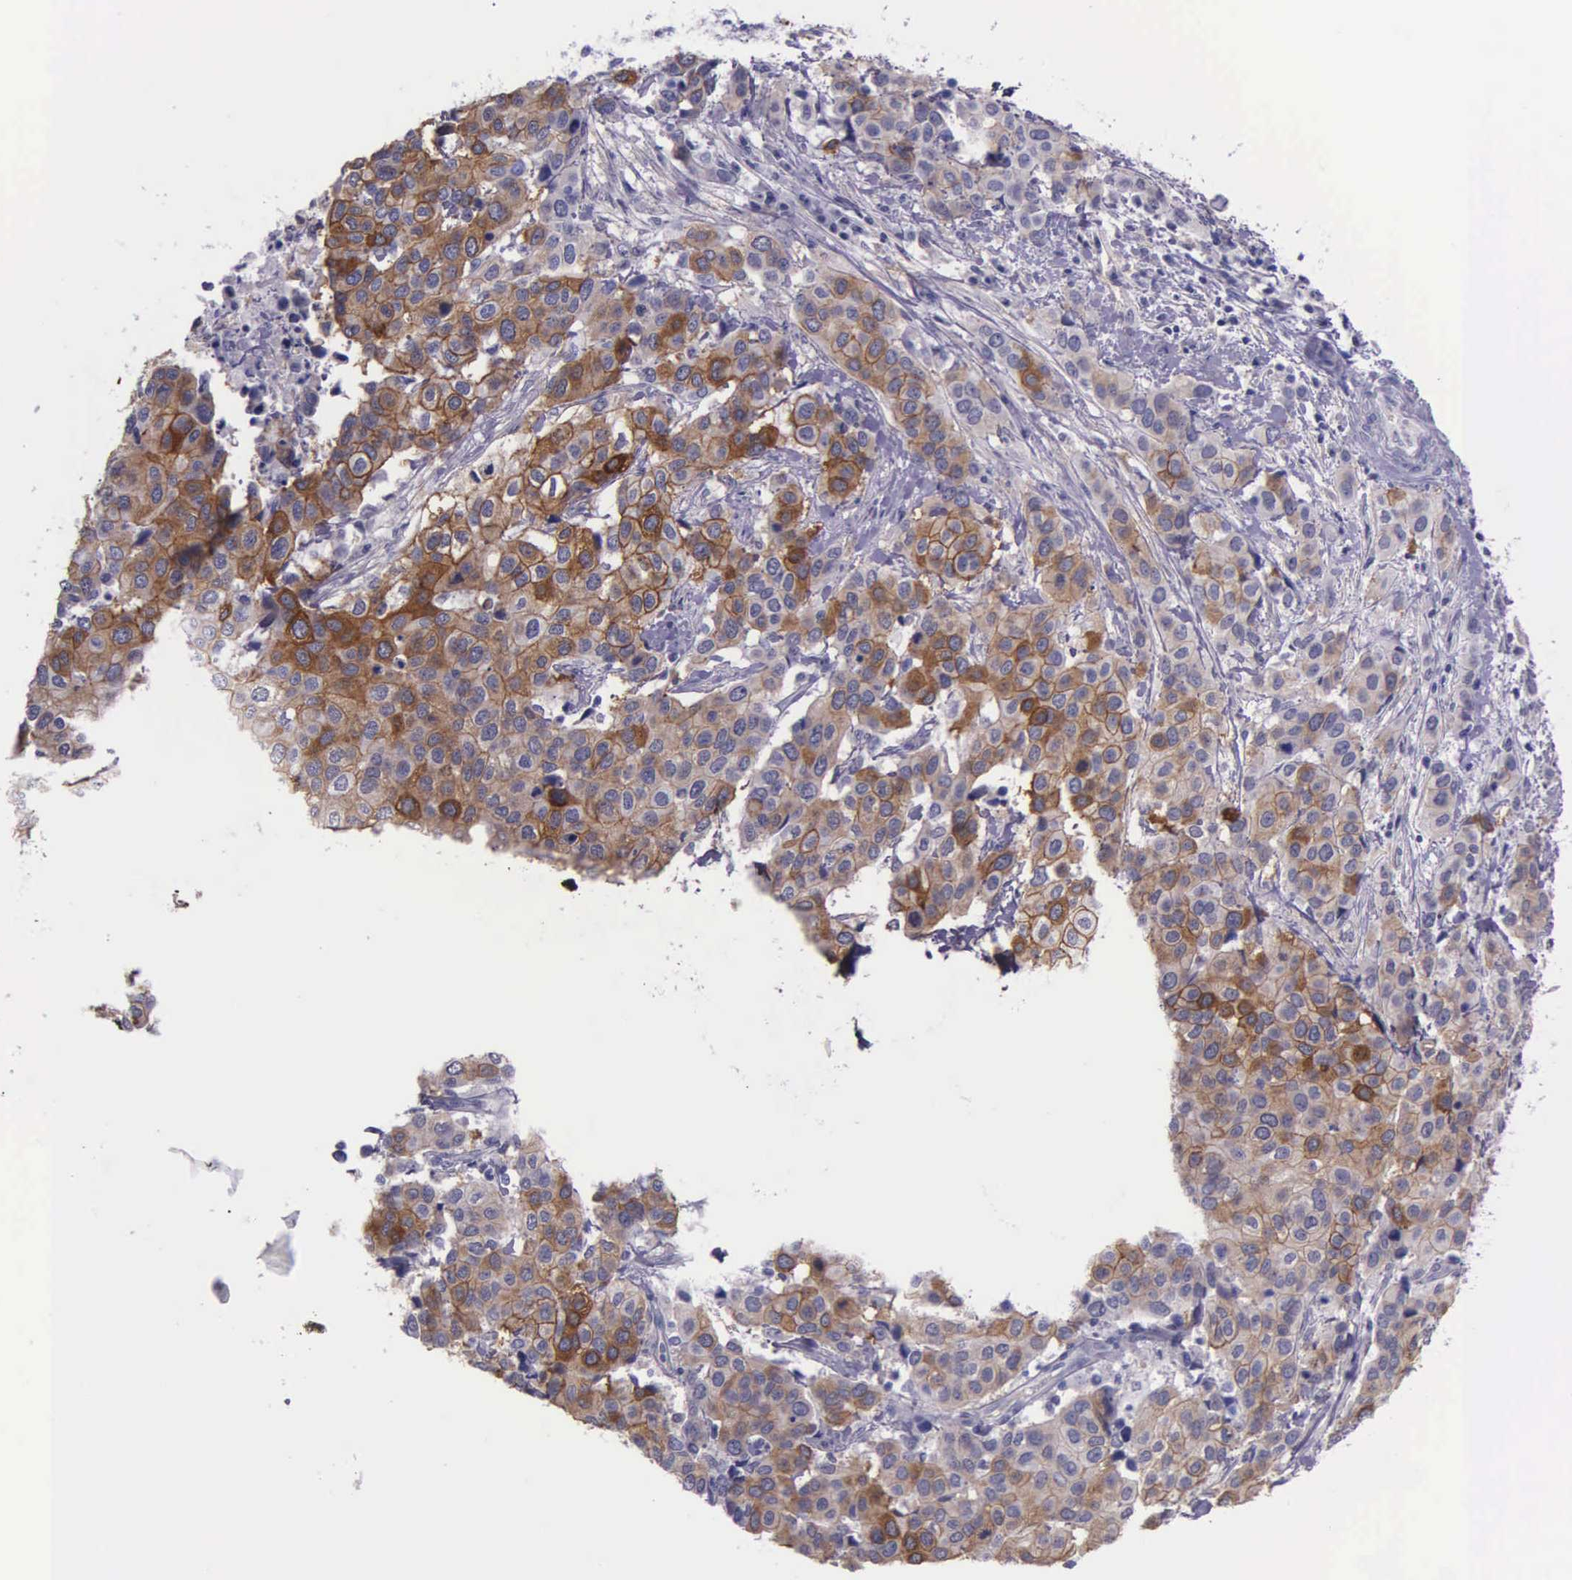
{"staining": {"intensity": "moderate", "quantity": ">75%", "location": "cytoplasmic/membranous"}, "tissue": "cervical cancer", "cell_type": "Tumor cells", "image_type": "cancer", "snomed": [{"axis": "morphology", "description": "Squamous cell carcinoma, NOS"}, {"axis": "topography", "description": "Cervix"}], "caption": "This is a histology image of immunohistochemistry (IHC) staining of cervical squamous cell carcinoma, which shows moderate expression in the cytoplasmic/membranous of tumor cells.", "gene": "AHNAK2", "patient": {"sex": "female", "age": 54}}